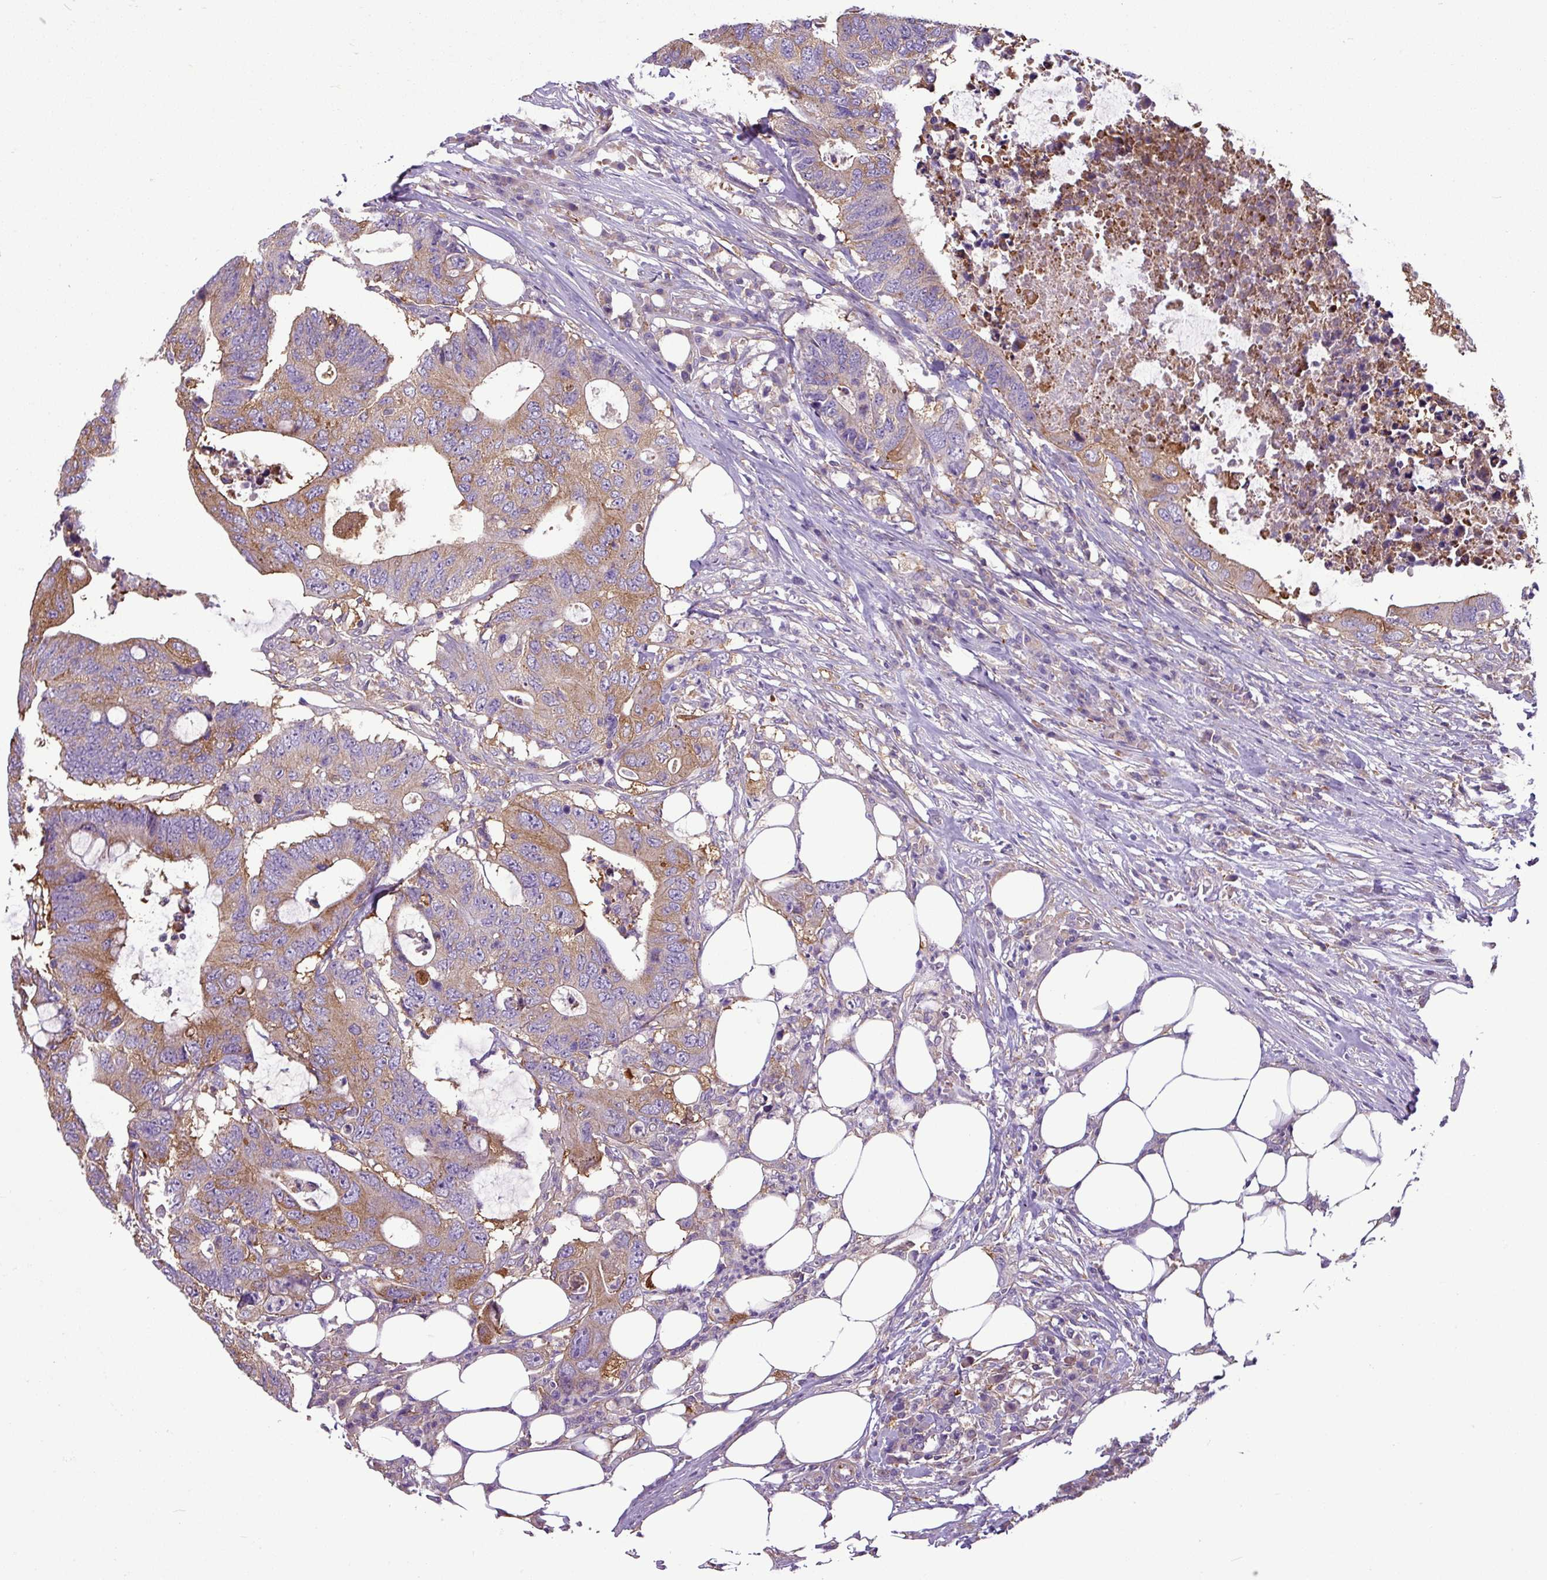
{"staining": {"intensity": "moderate", "quantity": "25%-75%", "location": "cytoplasmic/membranous"}, "tissue": "colorectal cancer", "cell_type": "Tumor cells", "image_type": "cancer", "snomed": [{"axis": "morphology", "description": "Adenocarcinoma, NOS"}, {"axis": "topography", "description": "Colon"}], "caption": "Colorectal cancer (adenocarcinoma) was stained to show a protein in brown. There is medium levels of moderate cytoplasmic/membranous positivity in about 25%-75% of tumor cells. The staining was performed using DAB (3,3'-diaminobenzidine) to visualize the protein expression in brown, while the nuclei were stained in blue with hematoxylin (Magnification: 20x).", "gene": "XNDC1N", "patient": {"sex": "male", "age": 71}}